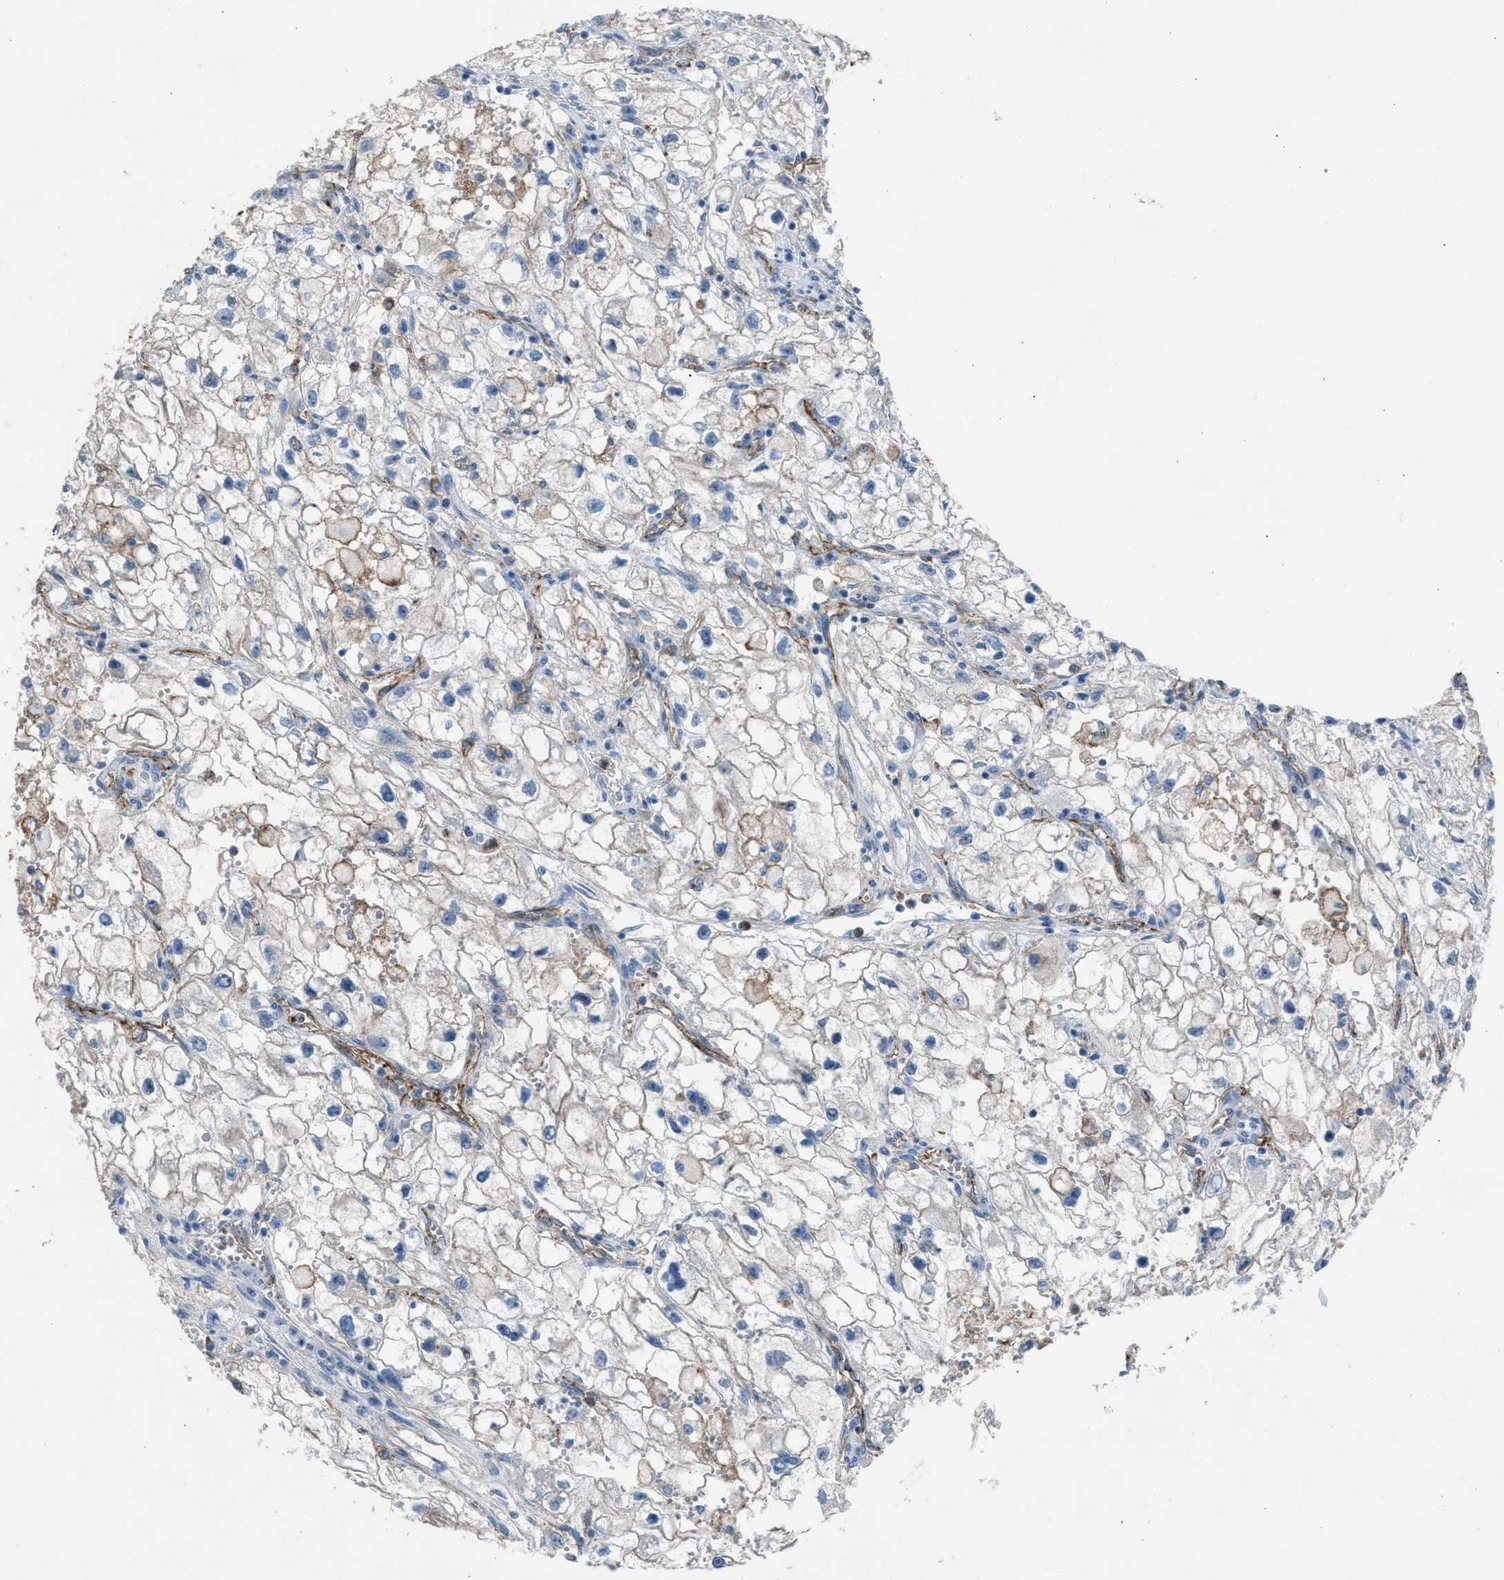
{"staining": {"intensity": "negative", "quantity": "none", "location": "none"}, "tissue": "renal cancer", "cell_type": "Tumor cells", "image_type": "cancer", "snomed": [{"axis": "morphology", "description": "Adenocarcinoma, NOS"}, {"axis": "topography", "description": "Kidney"}], "caption": "Renal adenocarcinoma was stained to show a protein in brown. There is no significant positivity in tumor cells.", "gene": "DYSF", "patient": {"sex": "female", "age": 70}}